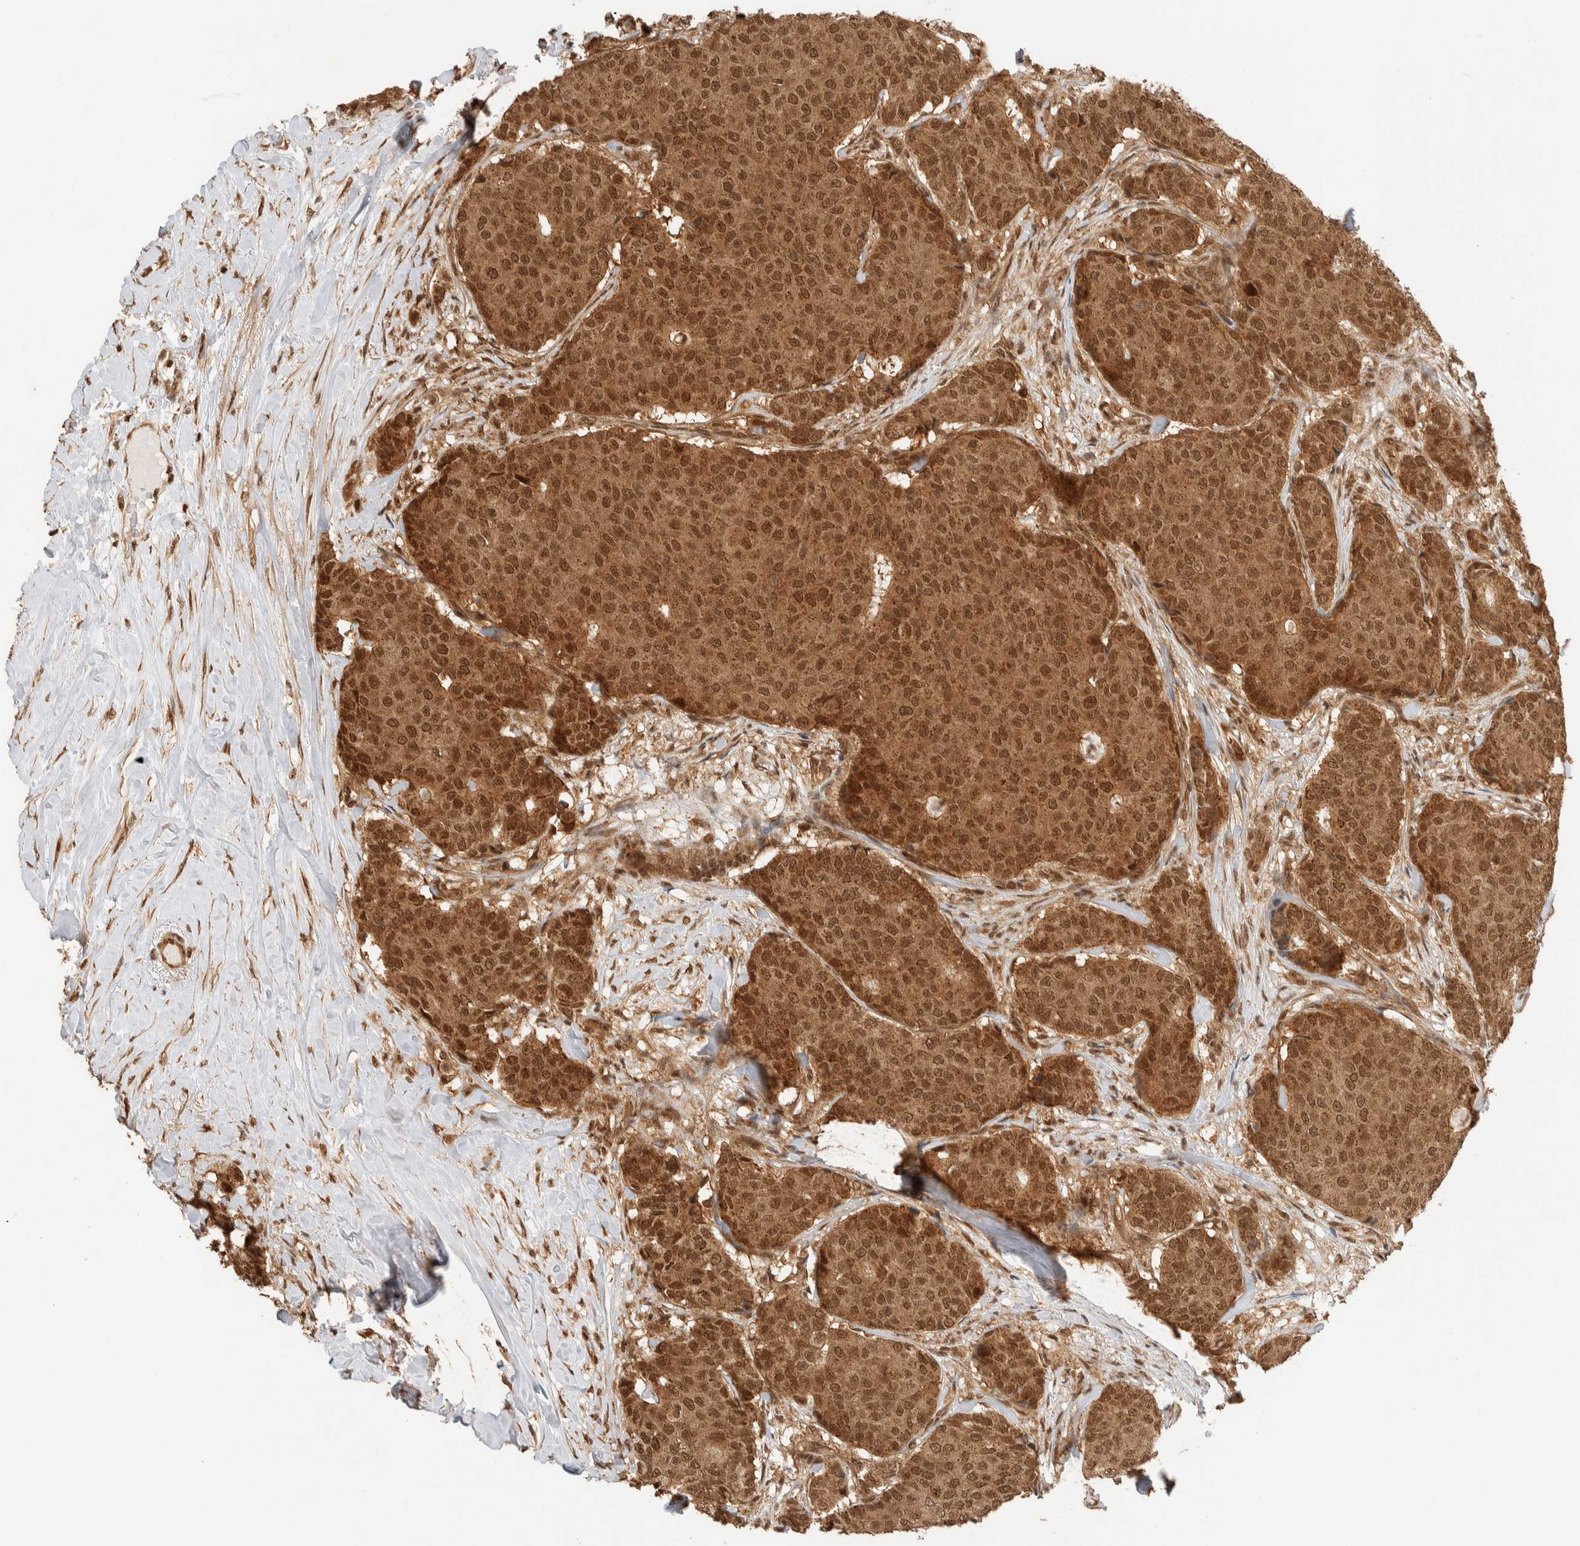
{"staining": {"intensity": "strong", "quantity": ">75%", "location": "cytoplasmic/membranous,nuclear"}, "tissue": "breast cancer", "cell_type": "Tumor cells", "image_type": "cancer", "snomed": [{"axis": "morphology", "description": "Duct carcinoma"}, {"axis": "topography", "description": "Breast"}], "caption": "Protein expression analysis of breast cancer displays strong cytoplasmic/membranous and nuclear staining in approximately >75% of tumor cells.", "gene": "ZBTB2", "patient": {"sex": "female", "age": 75}}